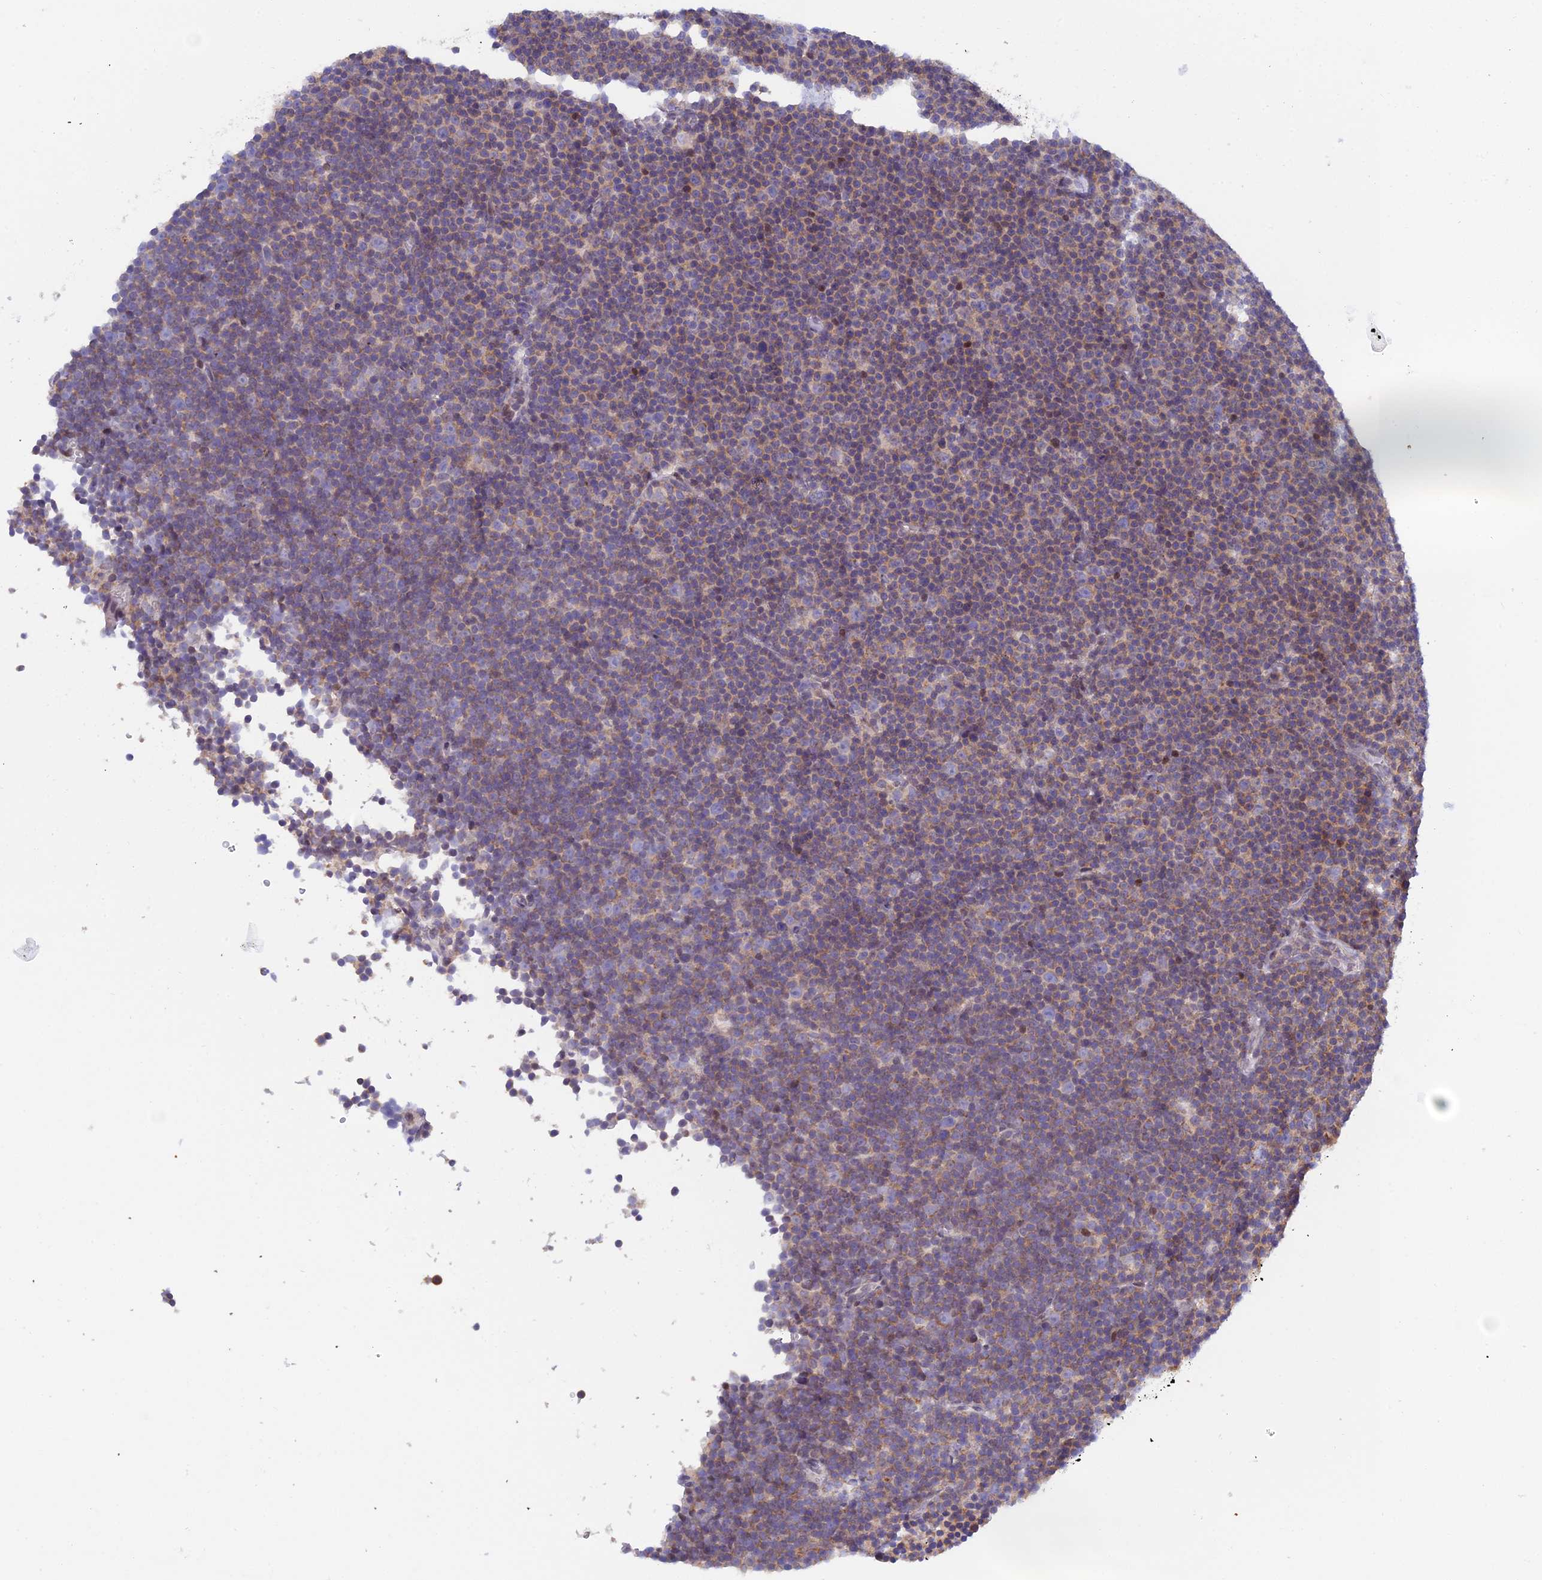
{"staining": {"intensity": "weak", "quantity": "25%-75%", "location": "cytoplasmic/membranous"}, "tissue": "lymphoma", "cell_type": "Tumor cells", "image_type": "cancer", "snomed": [{"axis": "morphology", "description": "Malignant lymphoma, non-Hodgkin's type, Low grade"}, {"axis": "topography", "description": "Lymph node"}], "caption": "The image displays staining of malignant lymphoma, non-Hodgkin's type (low-grade), revealing weak cytoplasmic/membranous protein staining (brown color) within tumor cells.", "gene": "ELOA2", "patient": {"sex": "female", "age": 67}}